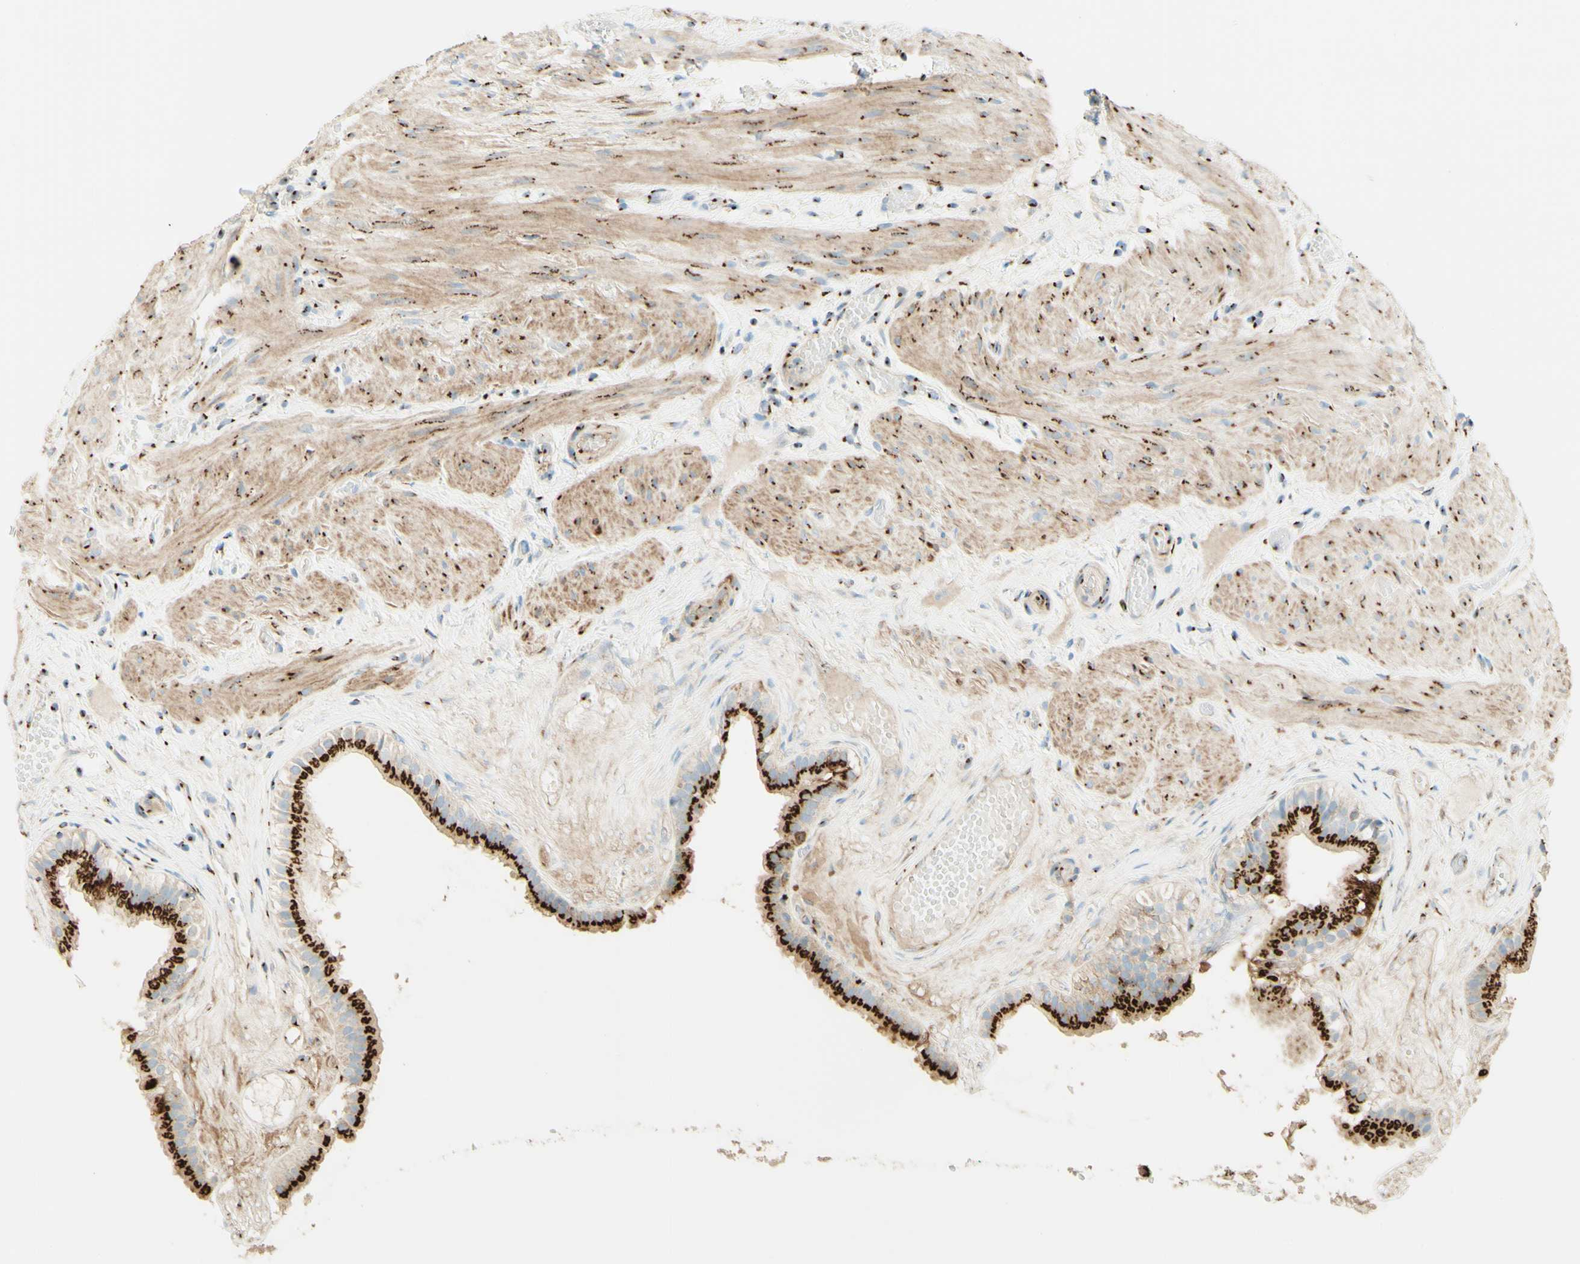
{"staining": {"intensity": "strong", "quantity": ">75%", "location": "cytoplasmic/membranous"}, "tissue": "gallbladder", "cell_type": "Glandular cells", "image_type": "normal", "snomed": [{"axis": "morphology", "description": "Normal tissue, NOS"}, {"axis": "topography", "description": "Gallbladder"}], "caption": "Immunohistochemistry micrograph of unremarkable gallbladder: gallbladder stained using IHC demonstrates high levels of strong protein expression localized specifically in the cytoplasmic/membranous of glandular cells, appearing as a cytoplasmic/membranous brown color.", "gene": "GOLGB1", "patient": {"sex": "female", "age": 26}}